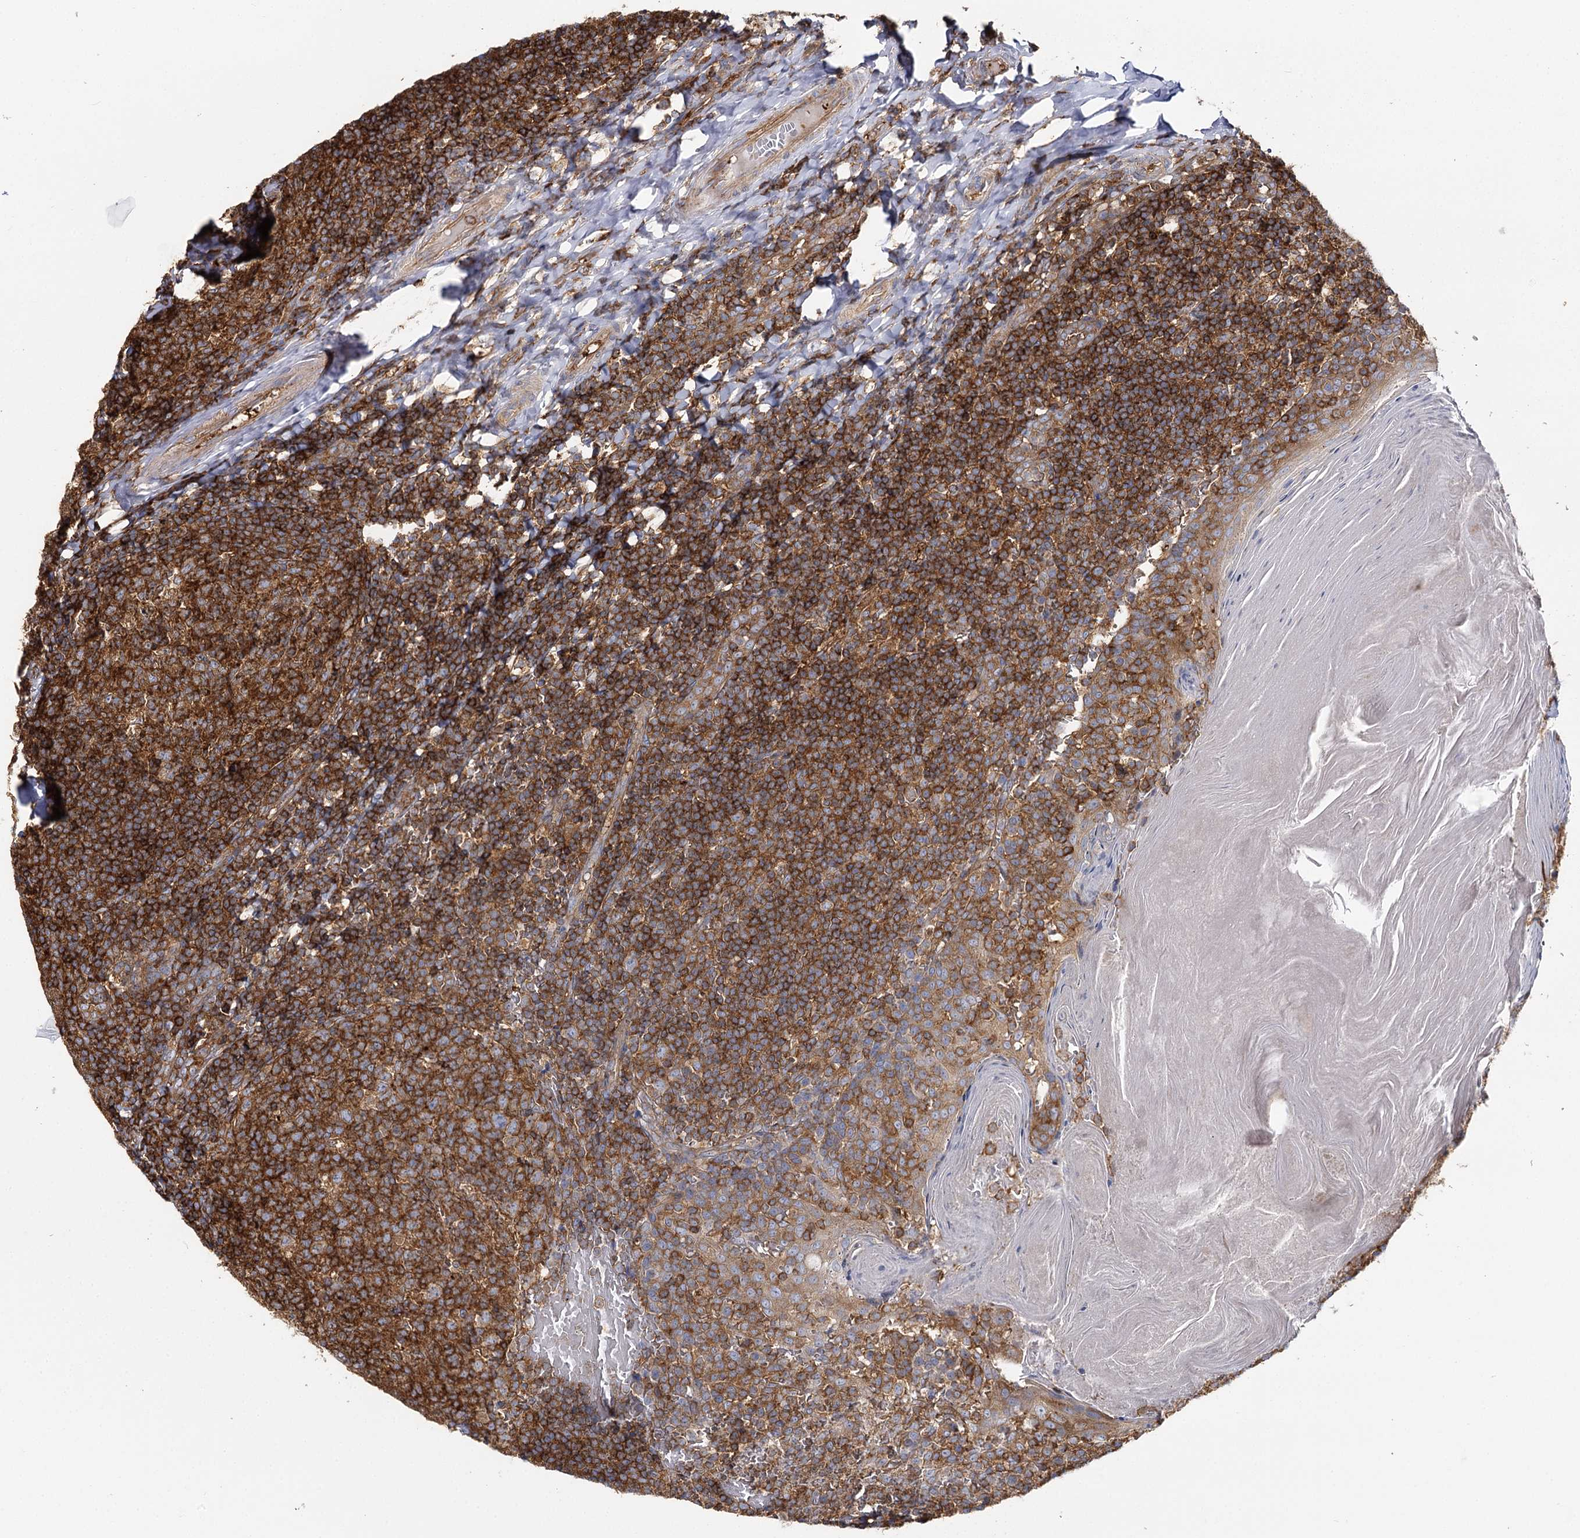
{"staining": {"intensity": "strong", "quantity": ">75%", "location": "cytoplasmic/membranous"}, "tissue": "tonsil", "cell_type": "Germinal center cells", "image_type": "normal", "snomed": [{"axis": "morphology", "description": "Normal tissue, NOS"}, {"axis": "topography", "description": "Tonsil"}], "caption": "Immunohistochemical staining of normal tonsil shows strong cytoplasmic/membranous protein positivity in about >75% of germinal center cells. (brown staining indicates protein expression, while blue staining denotes nuclei).", "gene": "SEC24B", "patient": {"sex": "female", "age": 19}}